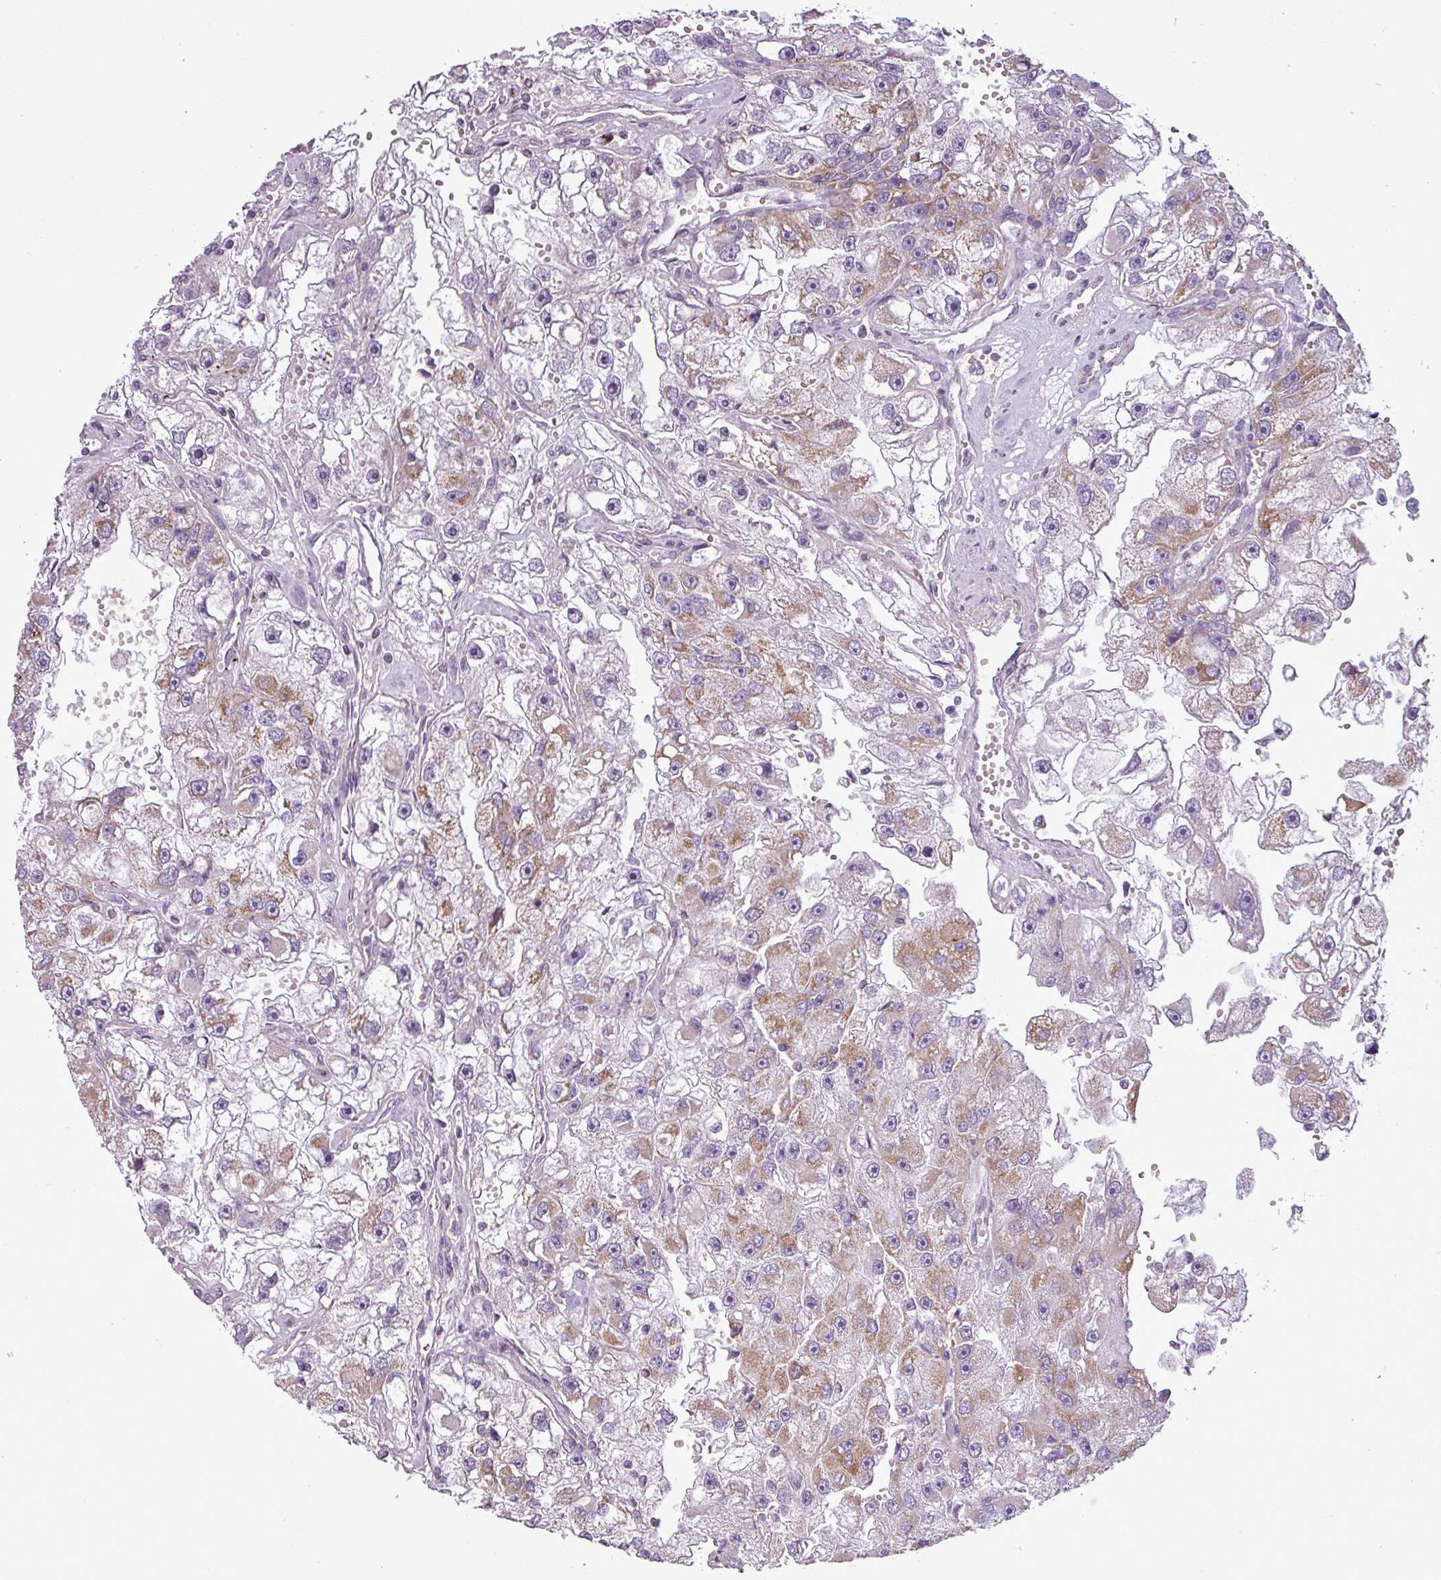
{"staining": {"intensity": "moderate", "quantity": "<25%", "location": "cytoplasmic/membranous"}, "tissue": "renal cancer", "cell_type": "Tumor cells", "image_type": "cancer", "snomed": [{"axis": "morphology", "description": "Adenocarcinoma, NOS"}, {"axis": "topography", "description": "Kidney"}], "caption": "This histopathology image demonstrates renal adenocarcinoma stained with immunohistochemistry (IHC) to label a protein in brown. The cytoplasmic/membranous of tumor cells show moderate positivity for the protein. Nuclei are counter-stained blue.", "gene": "BTN2A2", "patient": {"sex": "male", "age": 63}}